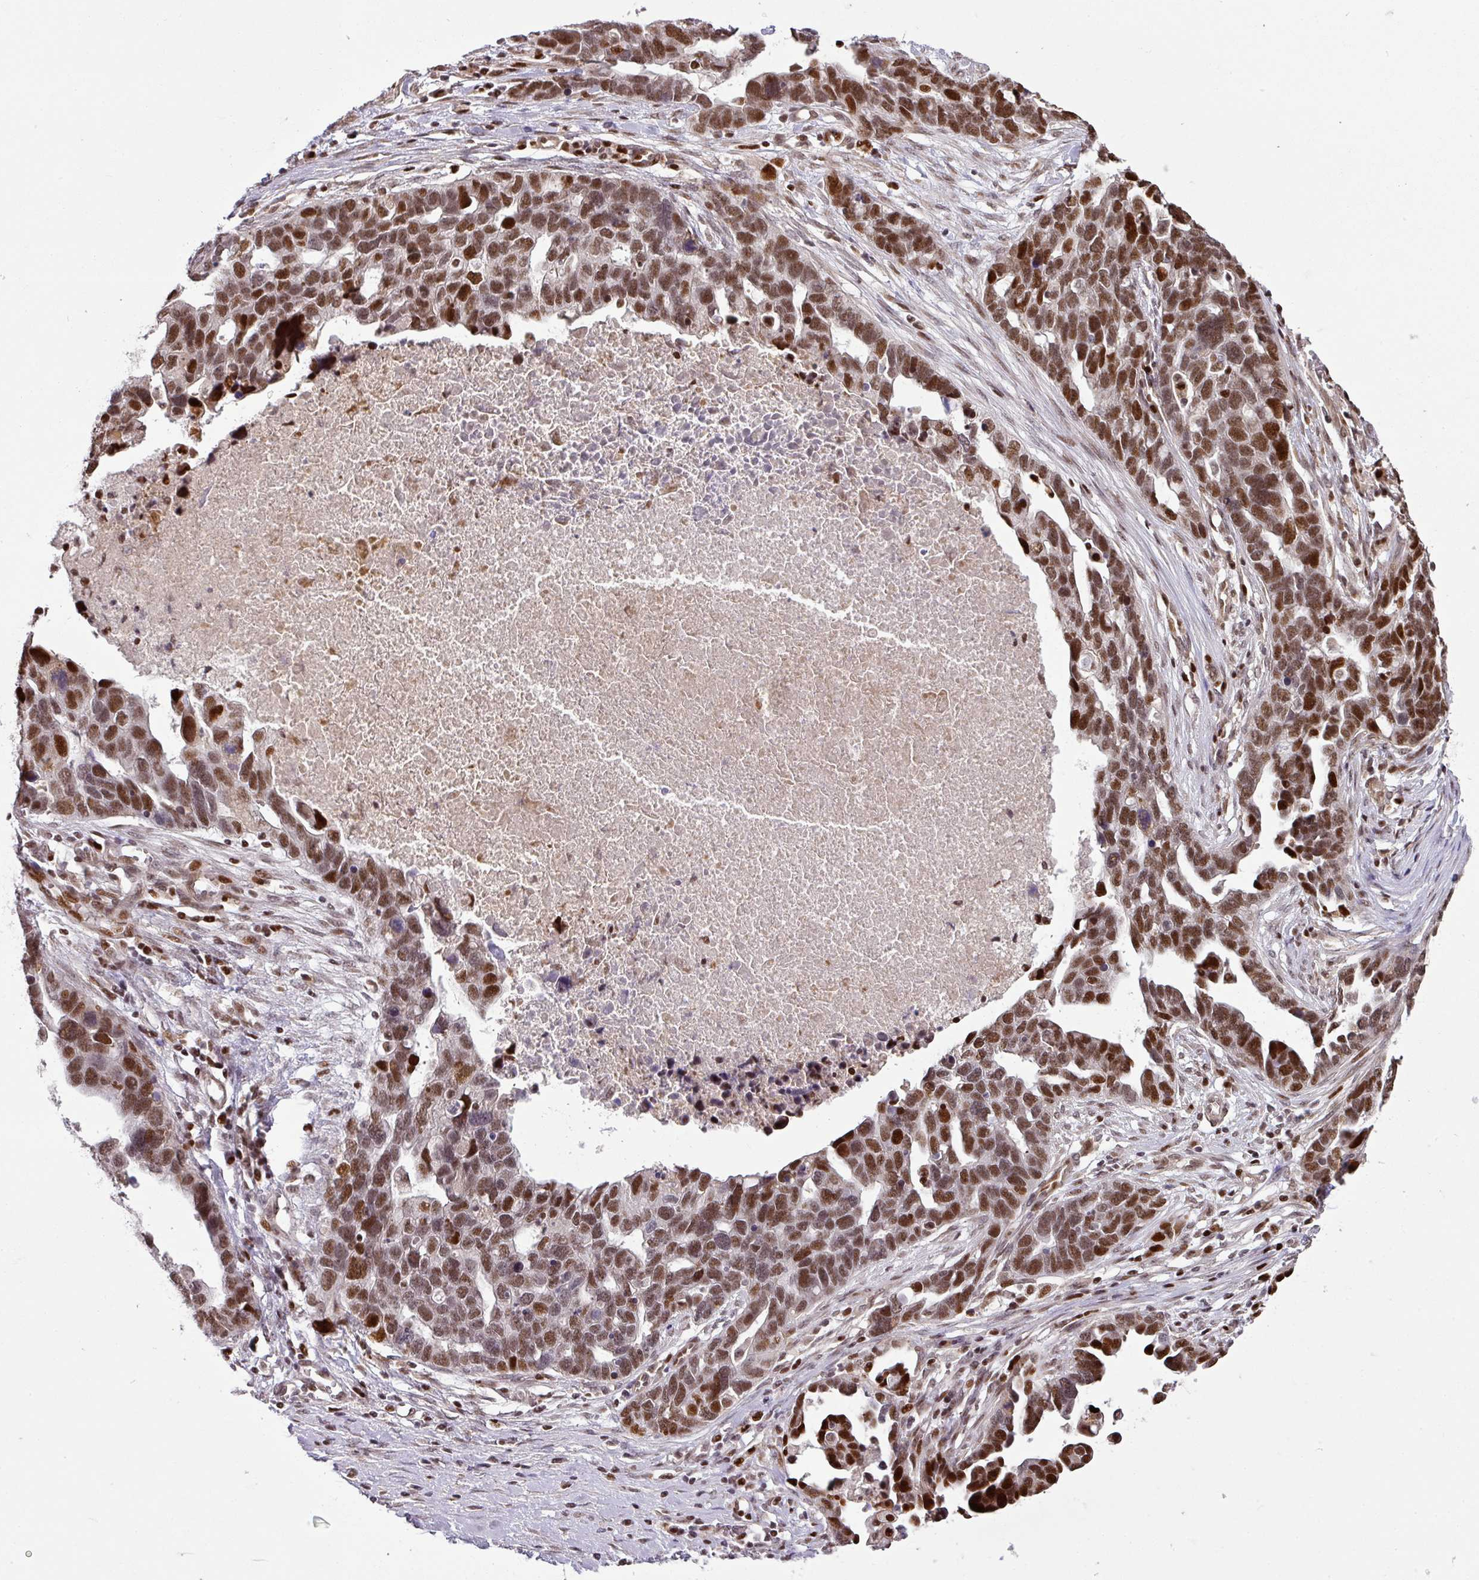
{"staining": {"intensity": "strong", "quantity": ">75%", "location": "nuclear"}, "tissue": "ovarian cancer", "cell_type": "Tumor cells", "image_type": "cancer", "snomed": [{"axis": "morphology", "description": "Cystadenocarcinoma, serous, NOS"}, {"axis": "topography", "description": "Ovary"}], "caption": "Ovarian serous cystadenocarcinoma tissue demonstrates strong nuclear positivity in about >75% of tumor cells", "gene": "MYSM1", "patient": {"sex": "female", "age": 54}}